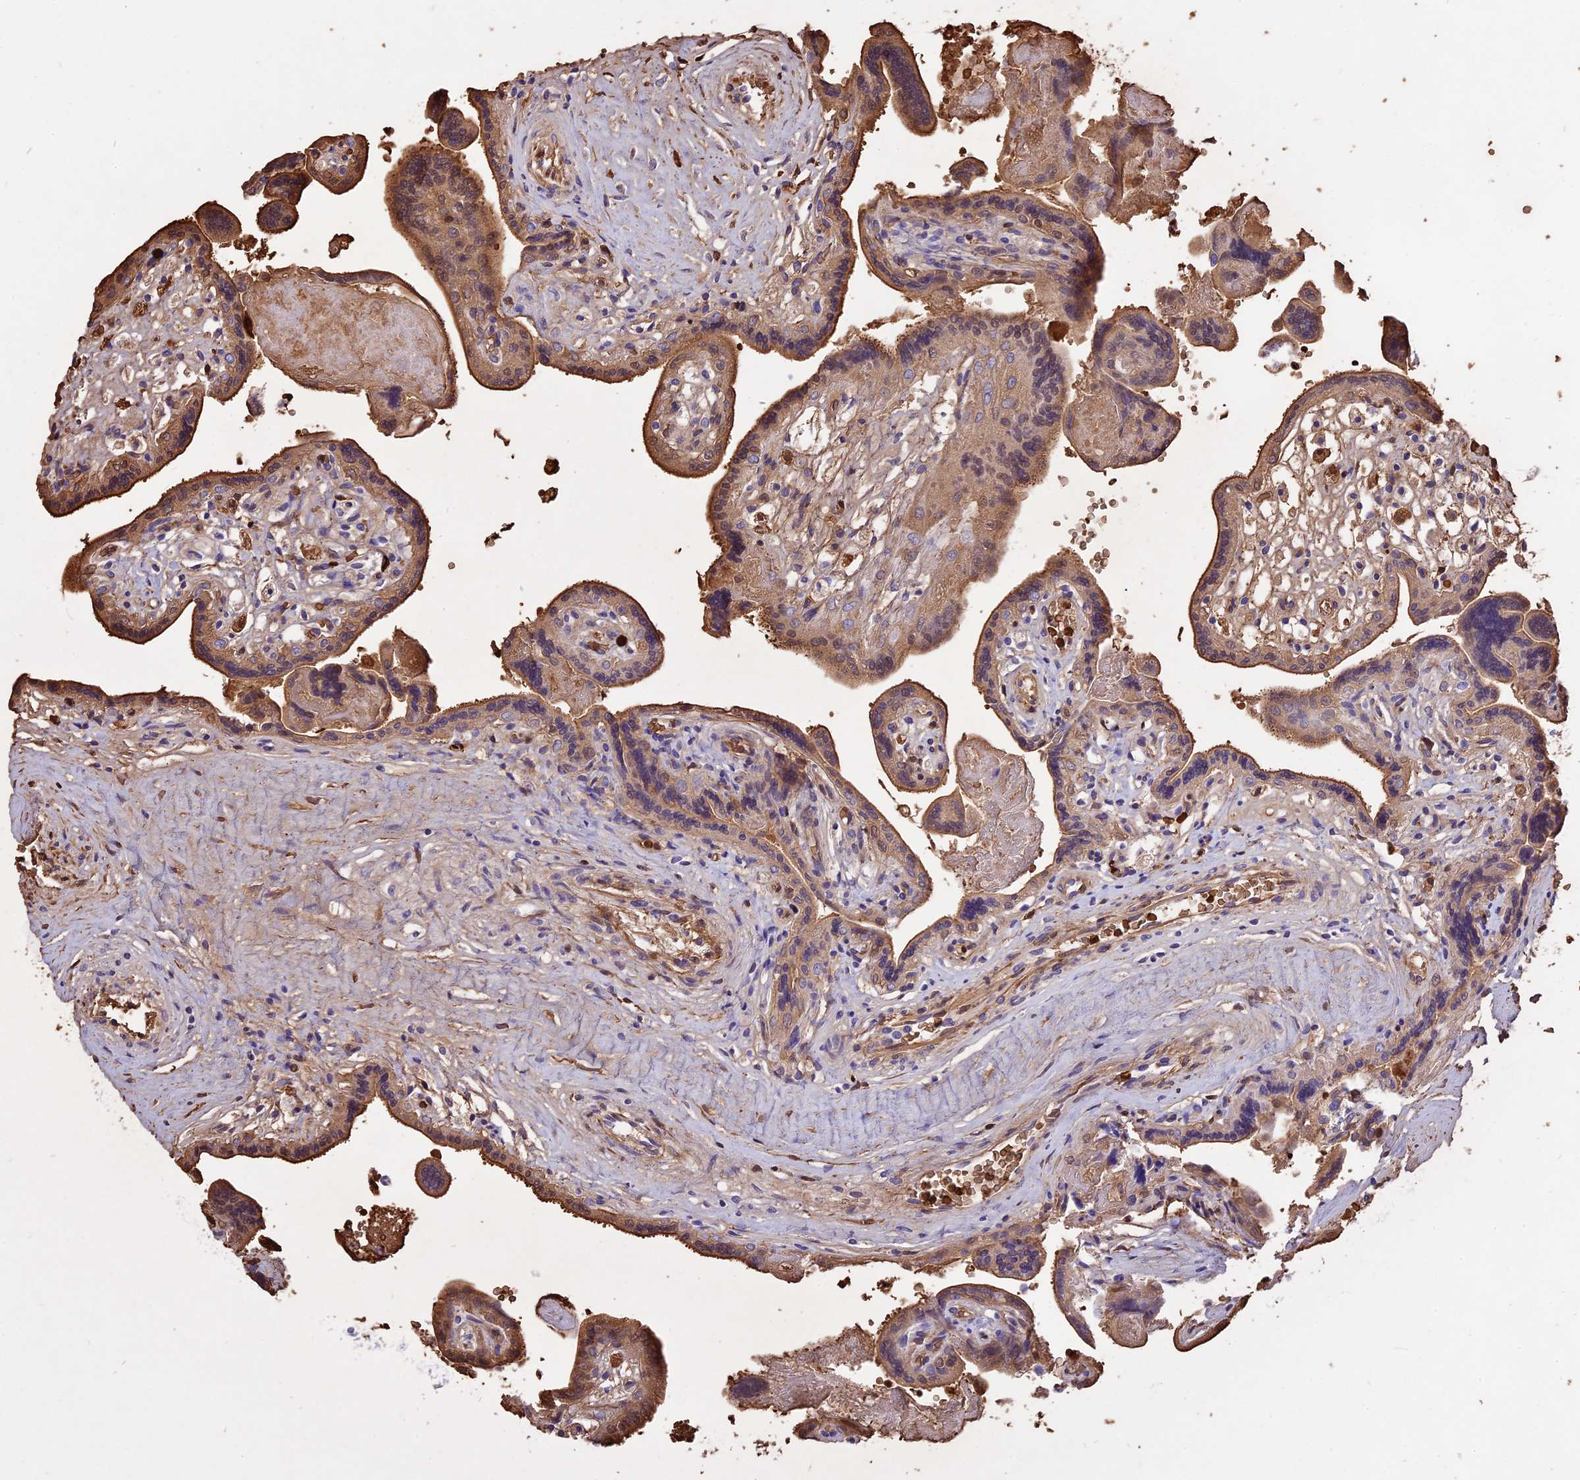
{"staining": {"intensity": "moderate", "quantity": "25%-75%", "location": "cytoplasmic/membranous"}, "tissue": "placenta", "cell_type": "Trophoblastic cells", "image_type": "normal", "snomed": [{"axis": "morphology", "description": "Normal tissue, NOS"}, {"axis": "topography", "description": "Placenta"}], "caption": "Placenta was stained to show a protein in brown. There is medium levels of moderate cytoplasmic/membranous positivity in about 25%-75% of trophoblastic cells. Using DAB (3,3'-diaminobenzidine) (brown) and hematoxylin (blue) stains, captured at high magnification using brightfield microscopy.", "gene": "TTC4", "patient": {"sex": "female", "age": 37}}